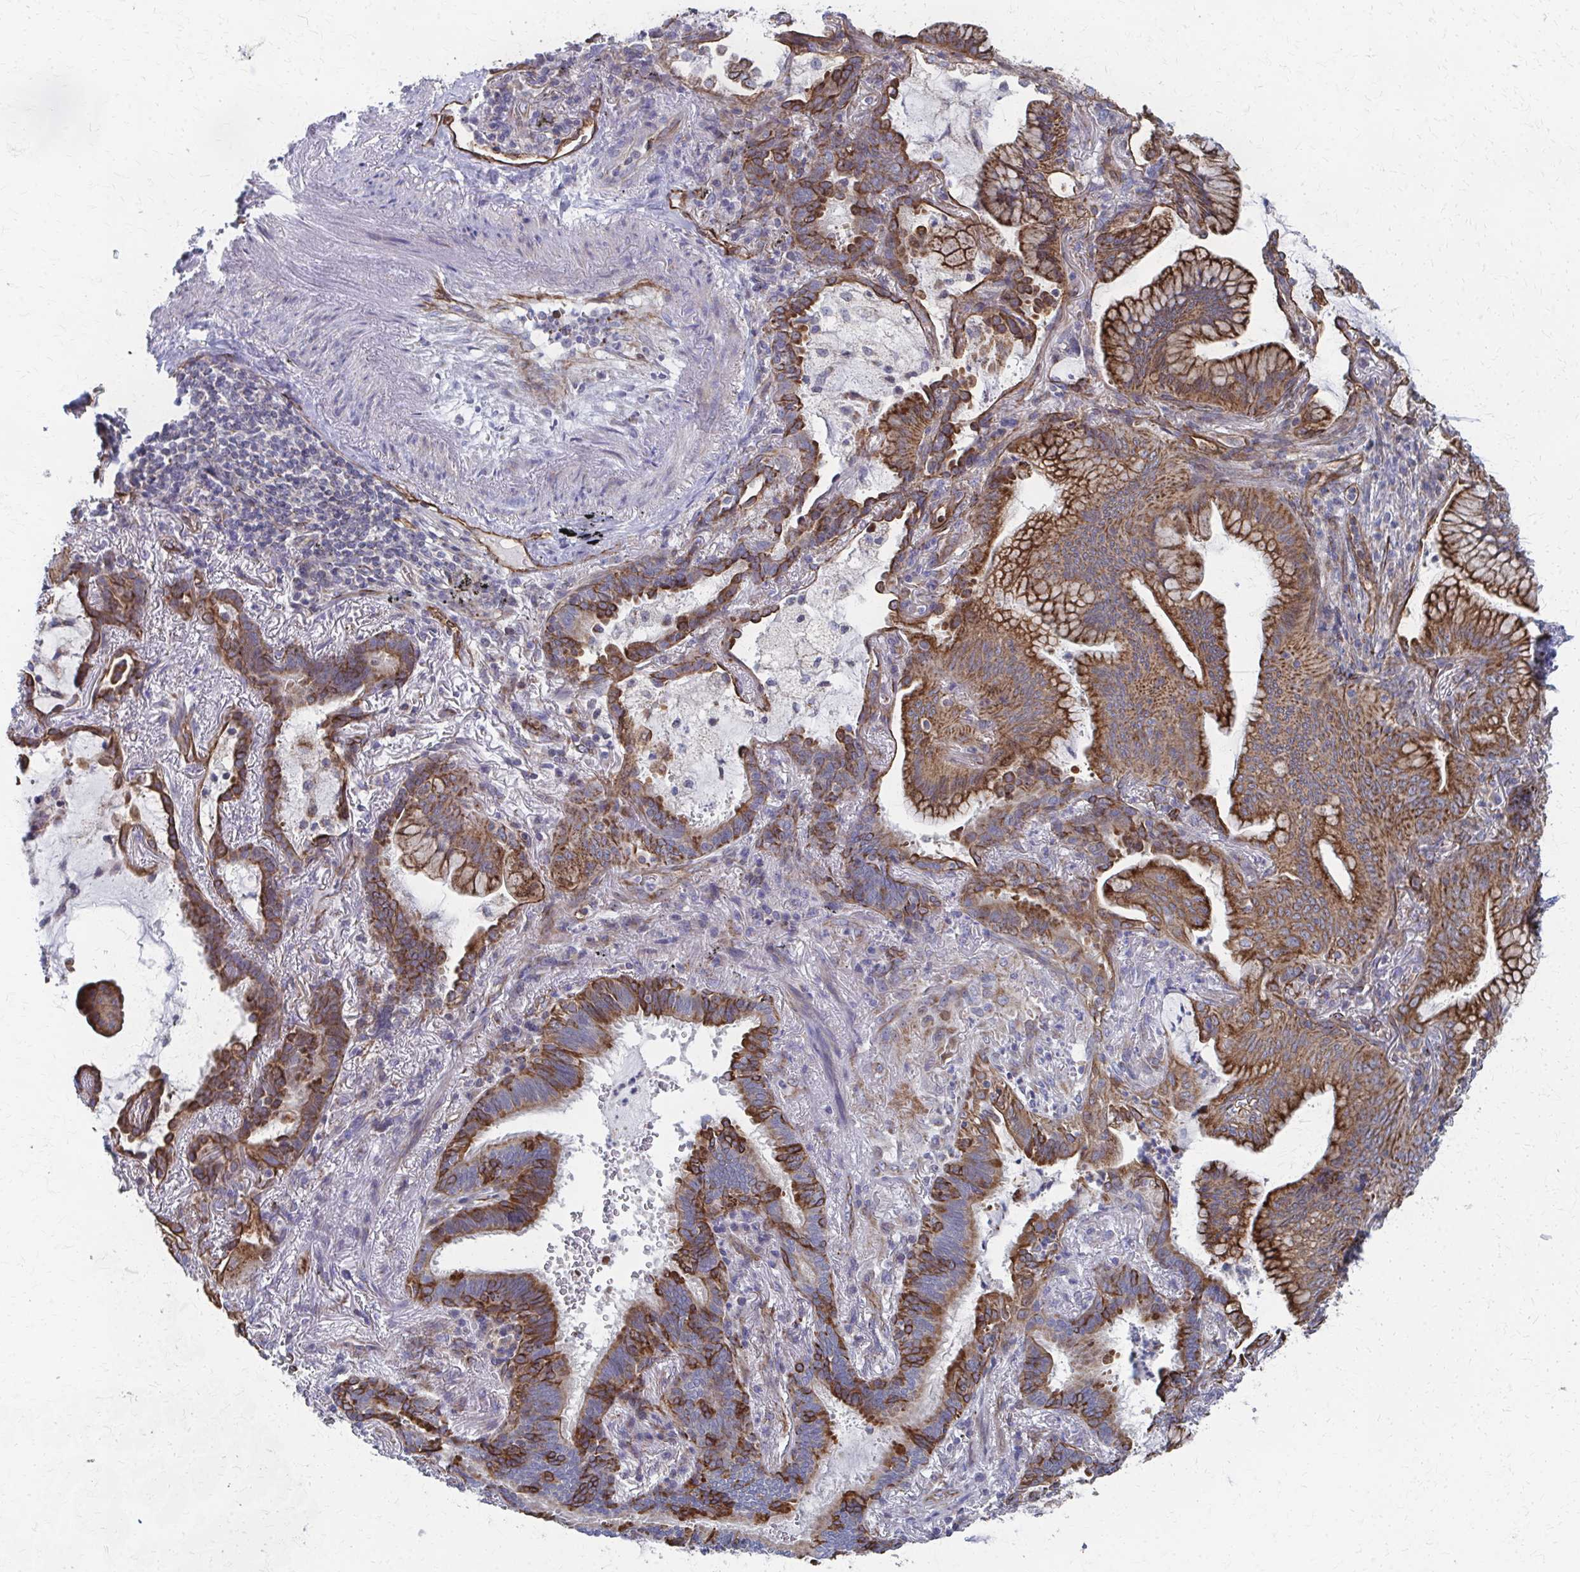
{"staining": {"intensity": "moderate", "quantity": ">75%", "location": "cytoplasmic/membranous"}, "tissue": "lung cancer", "cell_type": "Tumor cells", "image_type": "cancer", "snomed": [{"axis": "morphology", "description": "Adenocarcinoma, NOS"}, {"axis": "topography", "description": "Lung"}], "caption": "Immunohistochemistry (DAB) staining of lung cancer shows moderate cytoplasmic/membranous protein positivity in about >75% of tumor cells.", "gene": "FAHD1", "patient": {"sex": "male", "age": 77}}